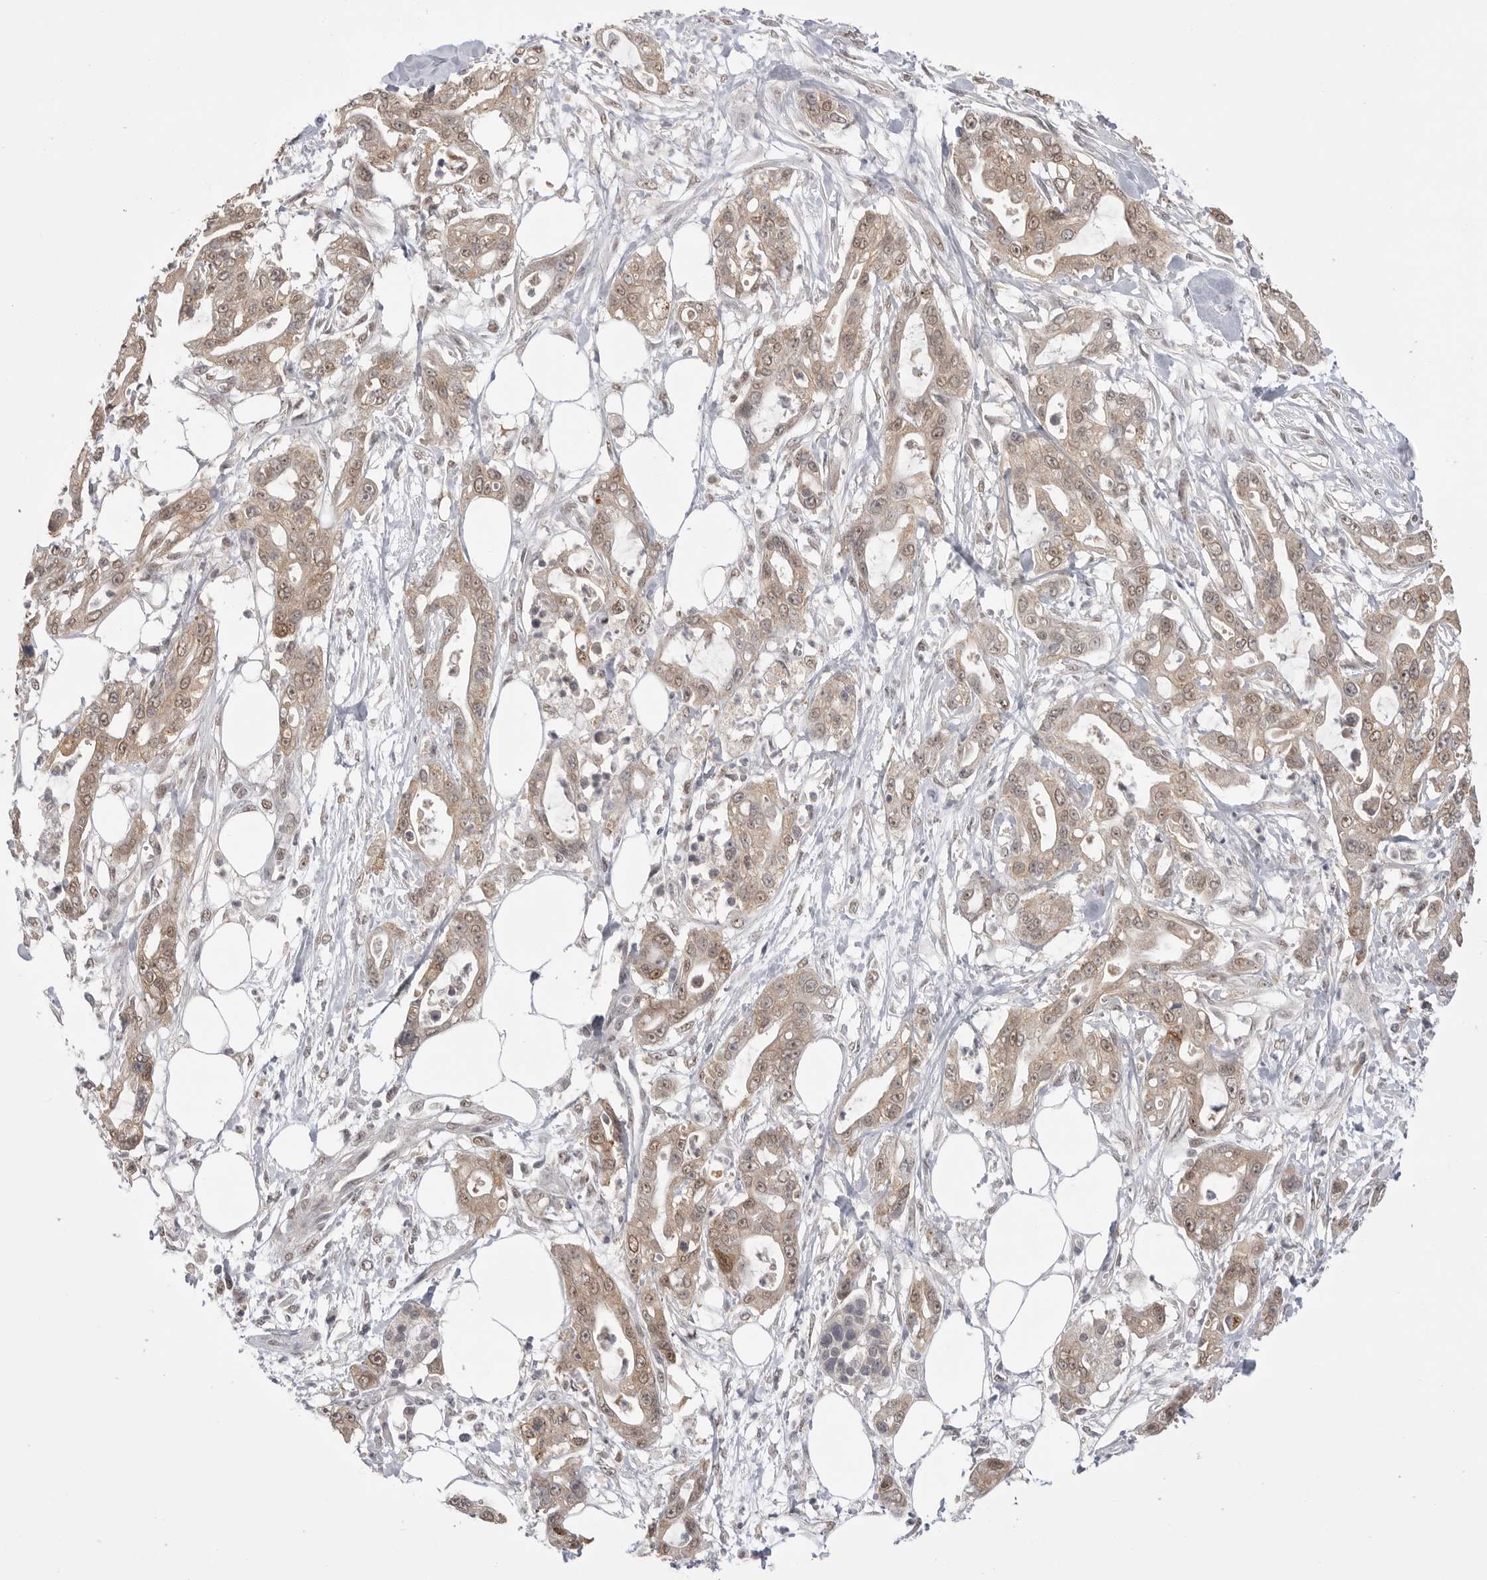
{"staining": {"intensity": "weak", "quantity": ">75%", "location": "cytoplasmic/membranous,nuclear"}, "tissue": "pancreatic cancer", "cell_type": "Tumor cells", "image_type": "cancer", "snomed": [{"axis": "morphology", "description": "Adenocarcinoma, NOS"}, {"axis": "topography", "description": "Pancreas"}], "caption": "Pancreatic cancer (adenocarcinoma) stained with a protein marker exhibits weak staining in tumor cells.", "gene": "ASPSCR1", "patient": {"sex": "male", "age": 68}}